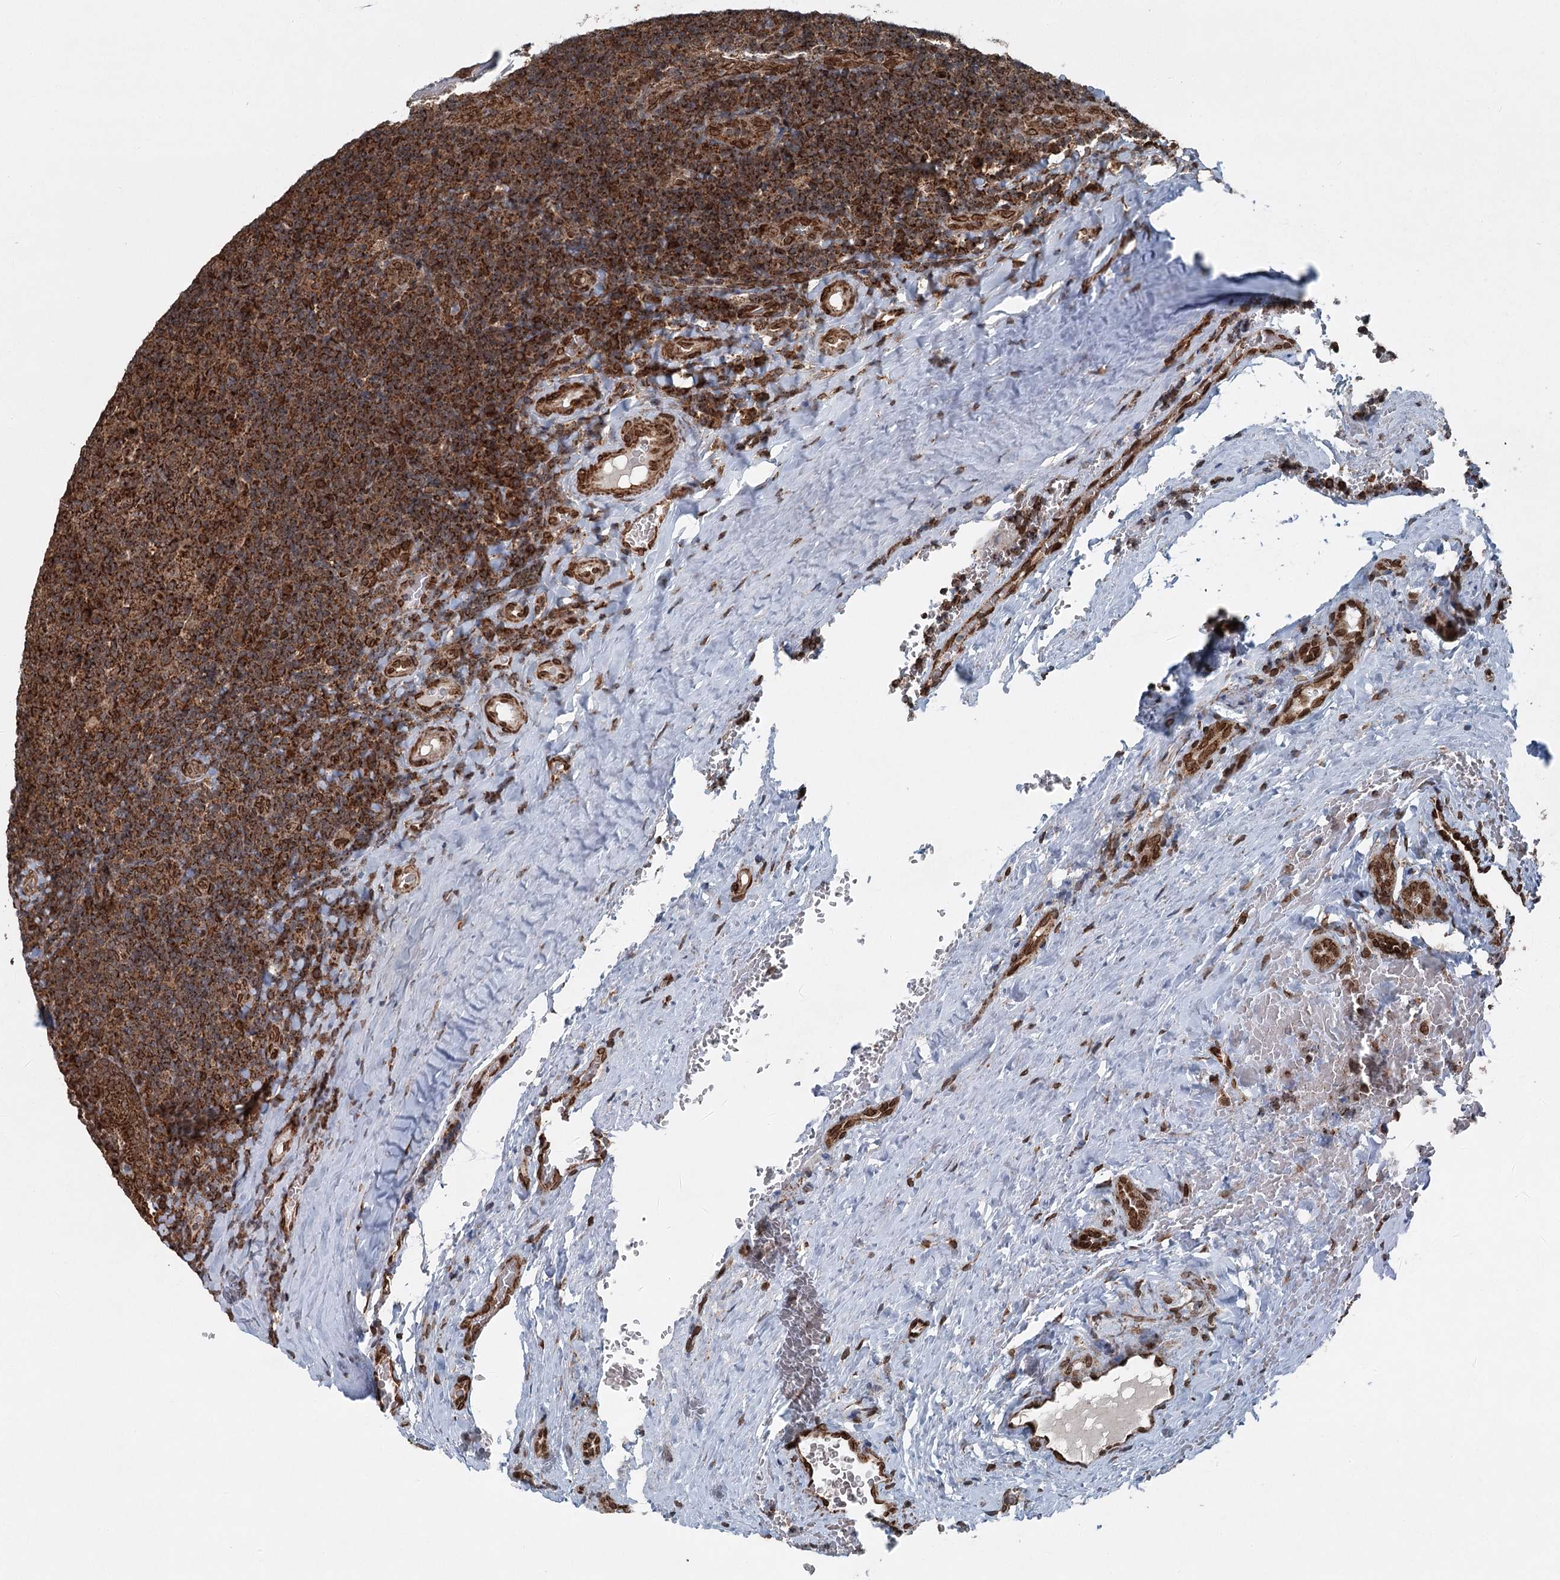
{"staining": {"intensity": "strong", "quantity": ">75%", "location": "cytoplasmic/membranous"}, "tissue": "tonsil", "cell_type": "Germinal center cells", "image_type": "normal", "snomed": [{"axis": "morphology", "description": "Normal tissue, NOS"}, {"axis": "topography", "description": "Tonsil"}], "caption": "Protein staining of benign tonsil exhibits strong cytoplasmic/membranous positivity in about >75% of germinal center cells.", "gene": "BCKDHA", "patient": {"sex": "male", "age": 17}}